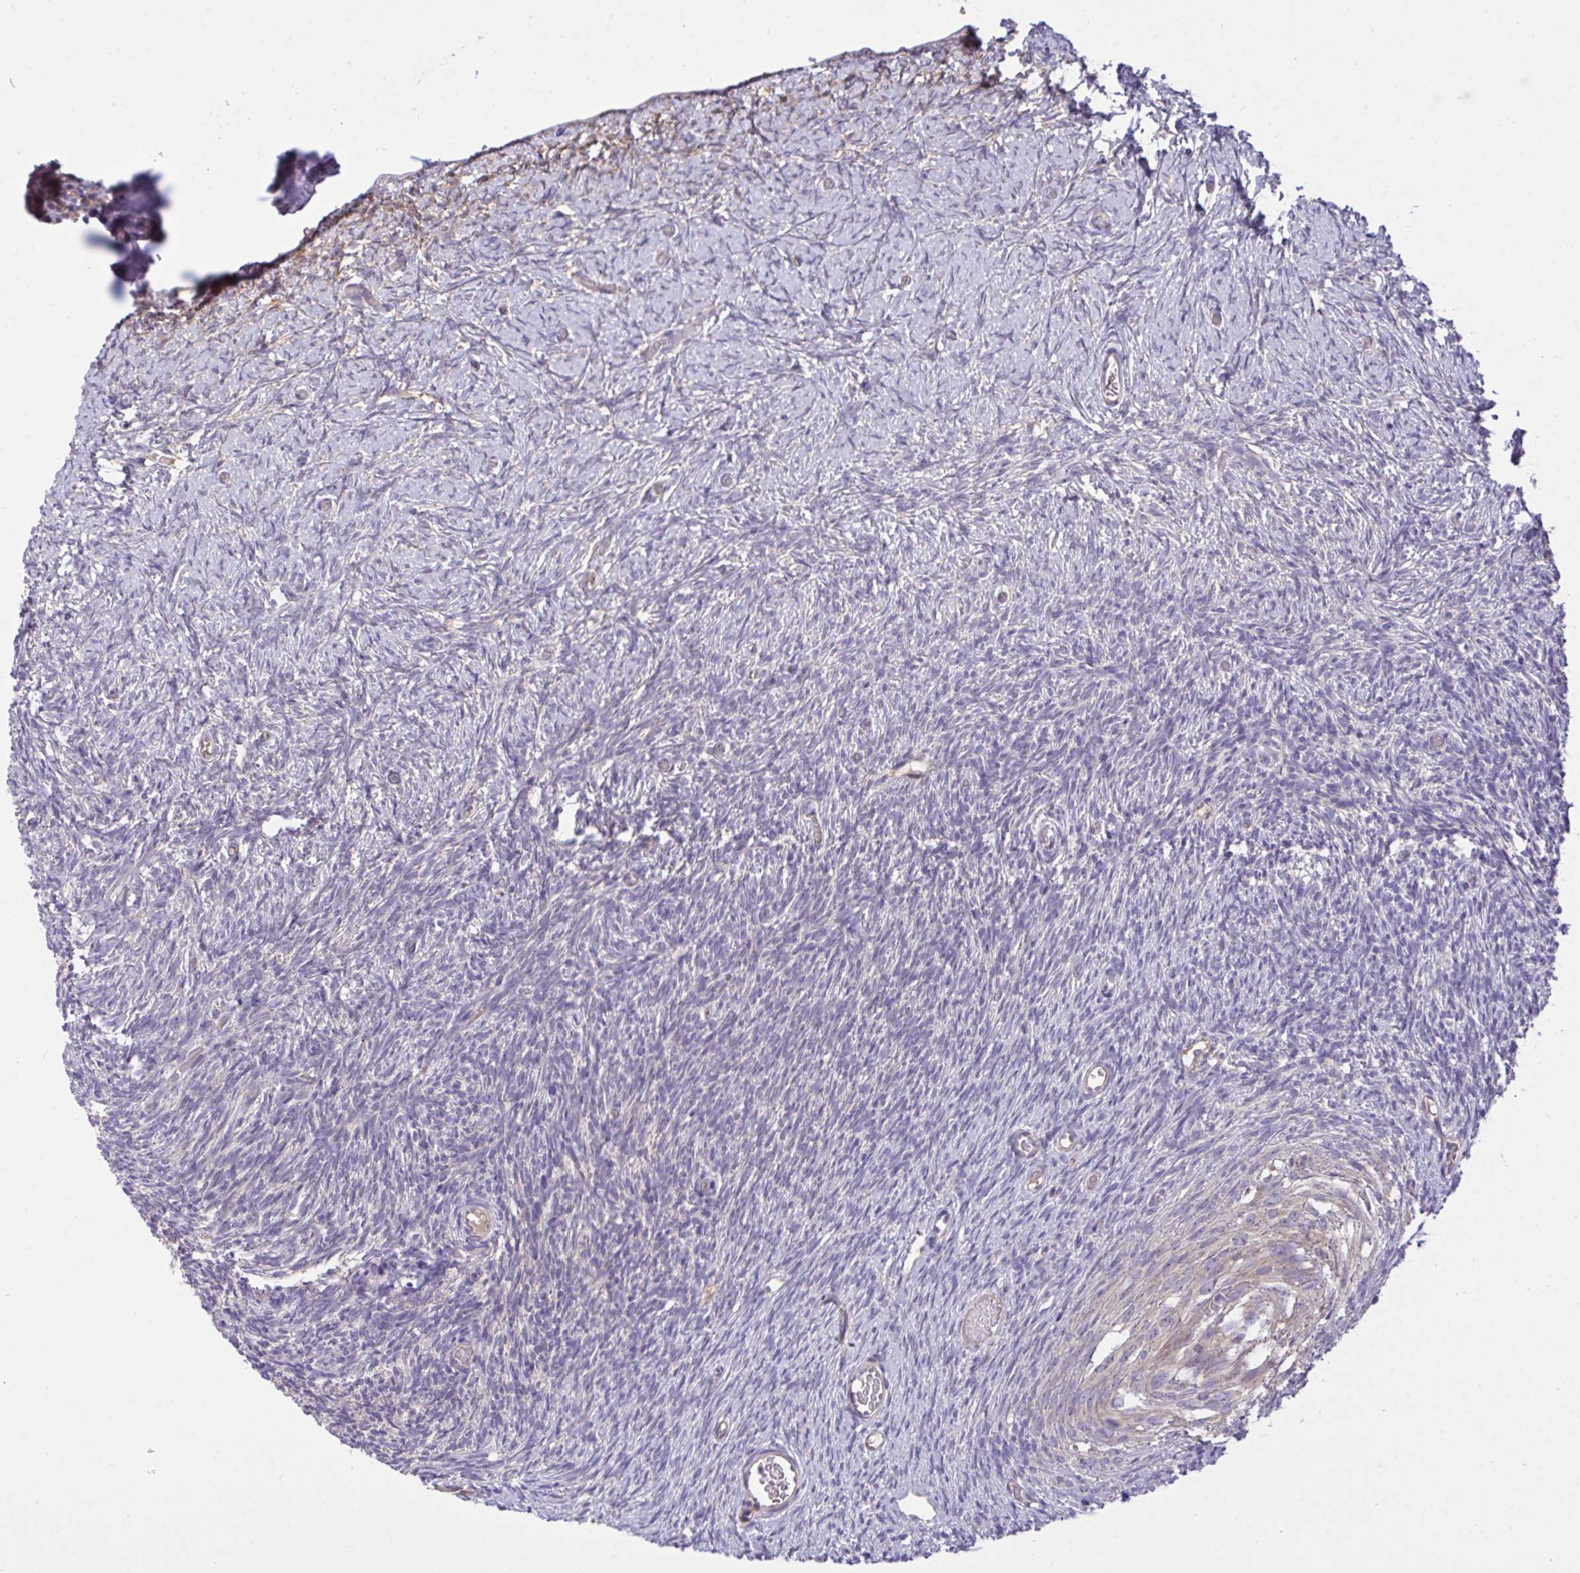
{"staining": {"intensity": "weak", "quantity": ">75%", "location": "cytoplasmic/membranous"}, "tissue": "ovary", "cell_type": "Follicle cells", "image_type": "normal", "snomed": [{"axis": "morphology", "description": "Normal tissue, NOS"}, {"axis": "topography", "description": "Ovary"}], "caption": "Follicle cells show low levels of weak cytoplasmic/membranous expression in approximately >75% of cells in unremarkable human ovary. (brown staining indicates protein expression, while blue staining denotes nuclei).", "gene": "TLN2", "patient": {"sex": "female", "age": 39}}